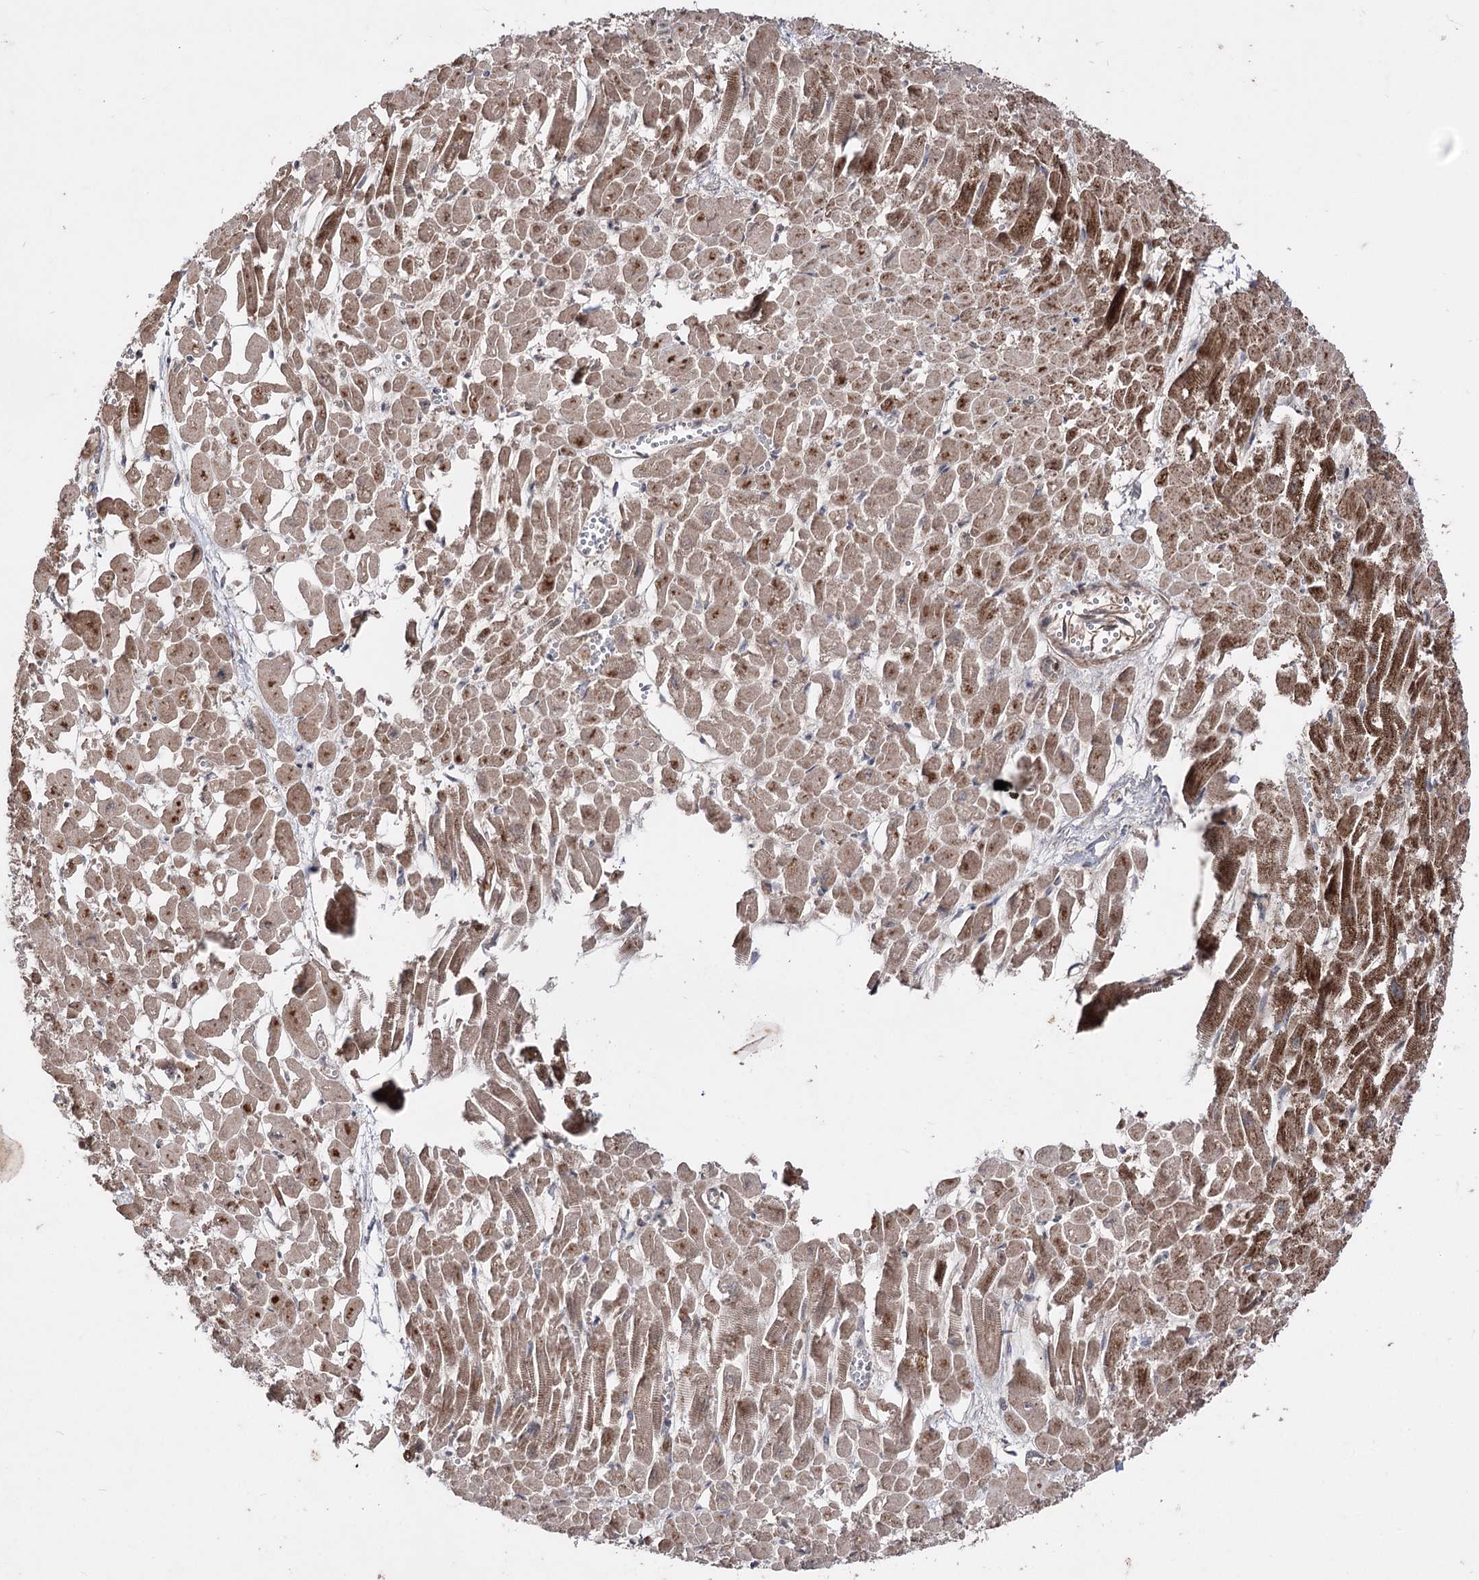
{"staining": {"intensity": "strong", "quantity": ">75%", "location": "cytoplasmic/membranous"}, "tissue": "heart muscle", "cell_type": "Cardiomyocytes", "image_type": "normal", "snomed": [{"axis": "morphology", "description": "Normal tissue, NOS"}, {"axis": "topography", "description": "Heart"}], "caption": "Immunohistochemical staining of benign human heart muscle shows >75% levels of strong cytoplasmic/membranous protein positivity in about >75% of cardiomyocytes. (IHC, brightfield microscopy, high magnification).", "gene": "CPNE8", "patient": {"sex": "male", "age": 54}}